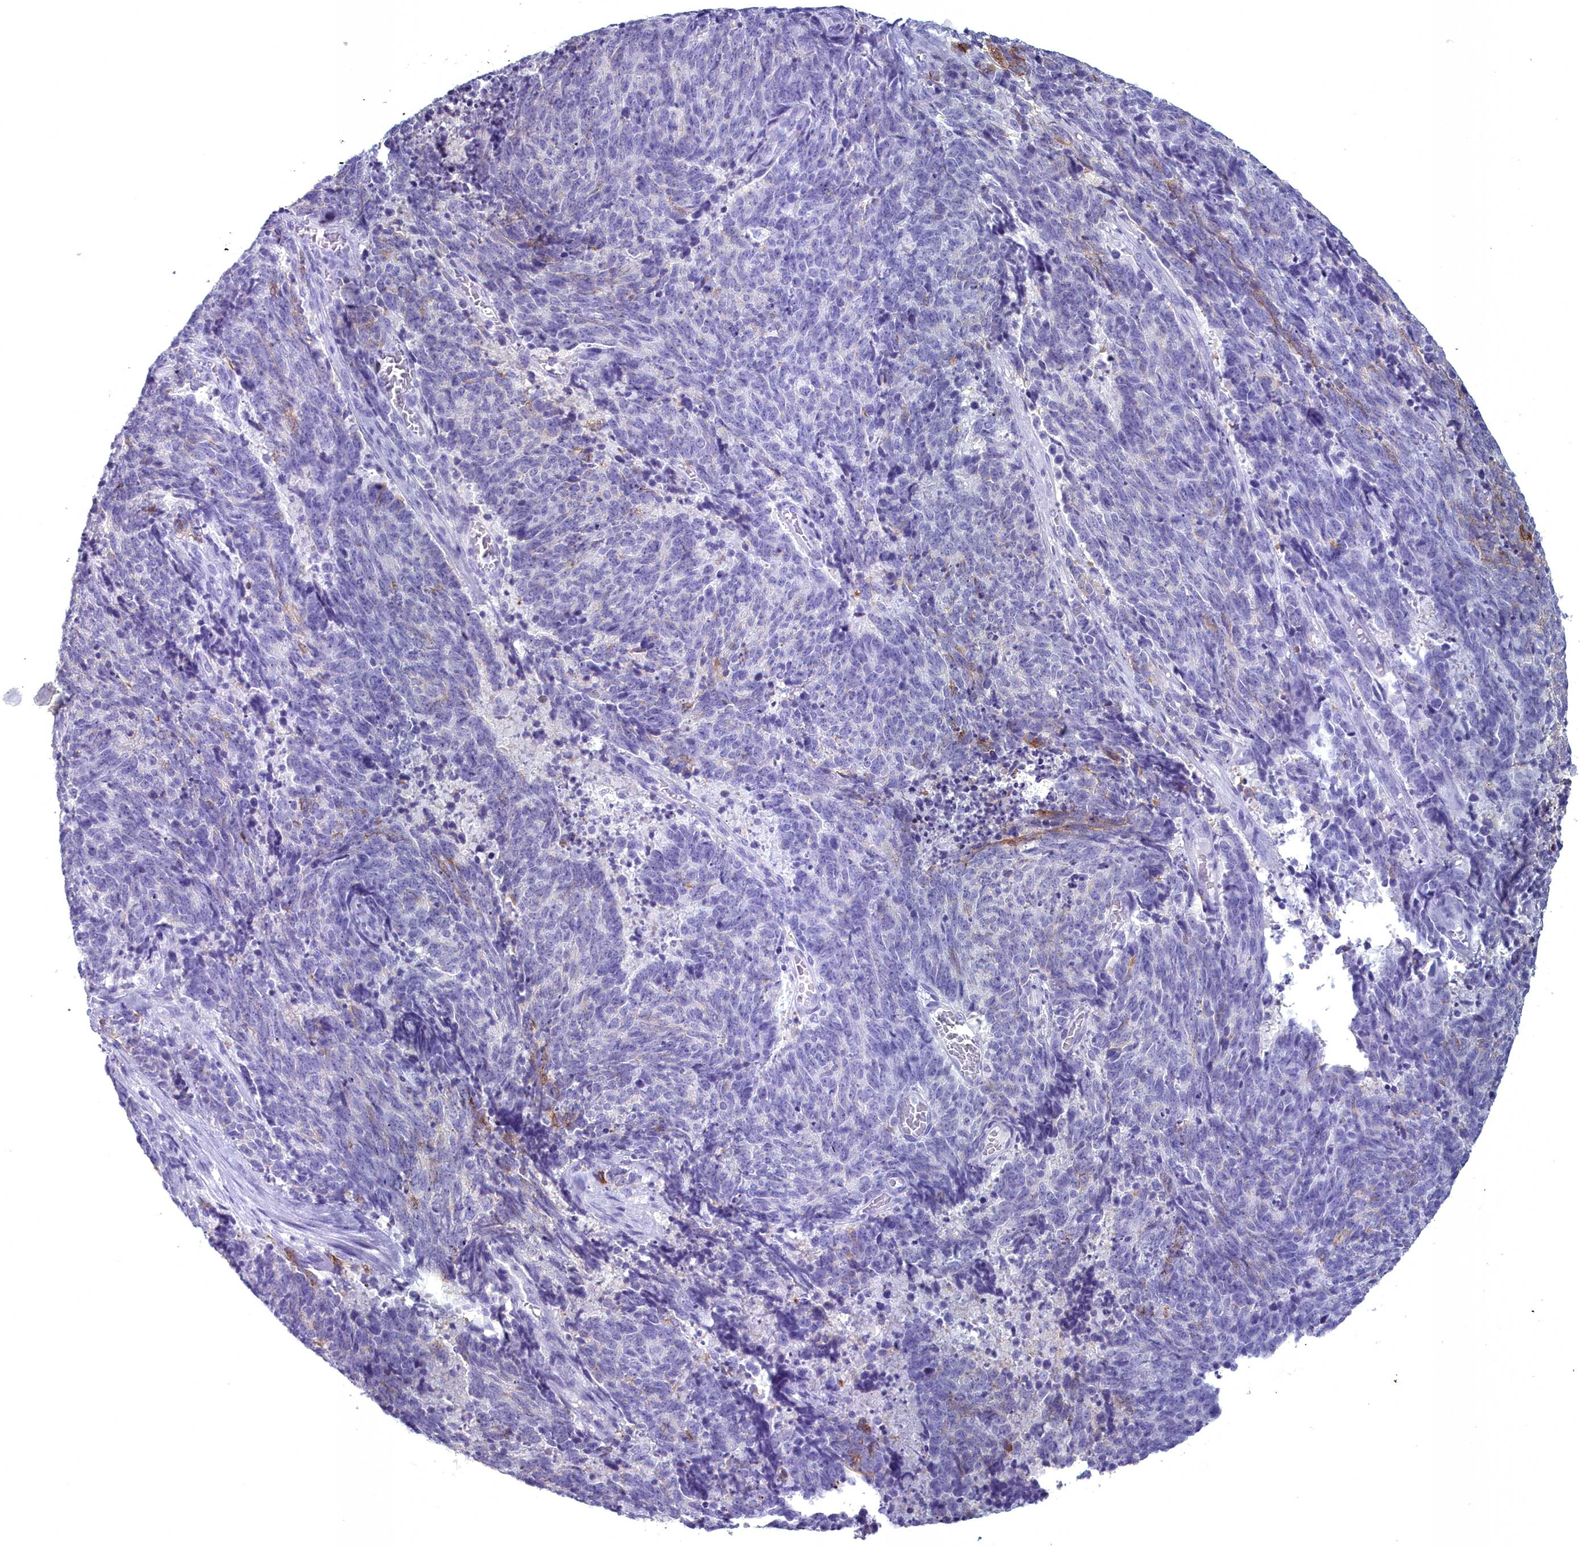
{"staining": {"intensity": "moderate", "quantity": "<25%", "location": "cytoplasmic/membranous"}, "tissue": "cervical cancer", "cell_type": "Tumor cells", "image_type": "cancer", "snomed": [{"axis": "morphology", "description": "Squamous cell carcinoma, NOS"}, {"axis": "topography", "description": "Cervix"}], "caption": "A photomicrograph of human cervical cancer stained for a protein exhibits moderate cytoplasmic/membranous brown staining in tumor cells.", "gene": "MAP6", "patient": {"sex": "female", "age": 29}}